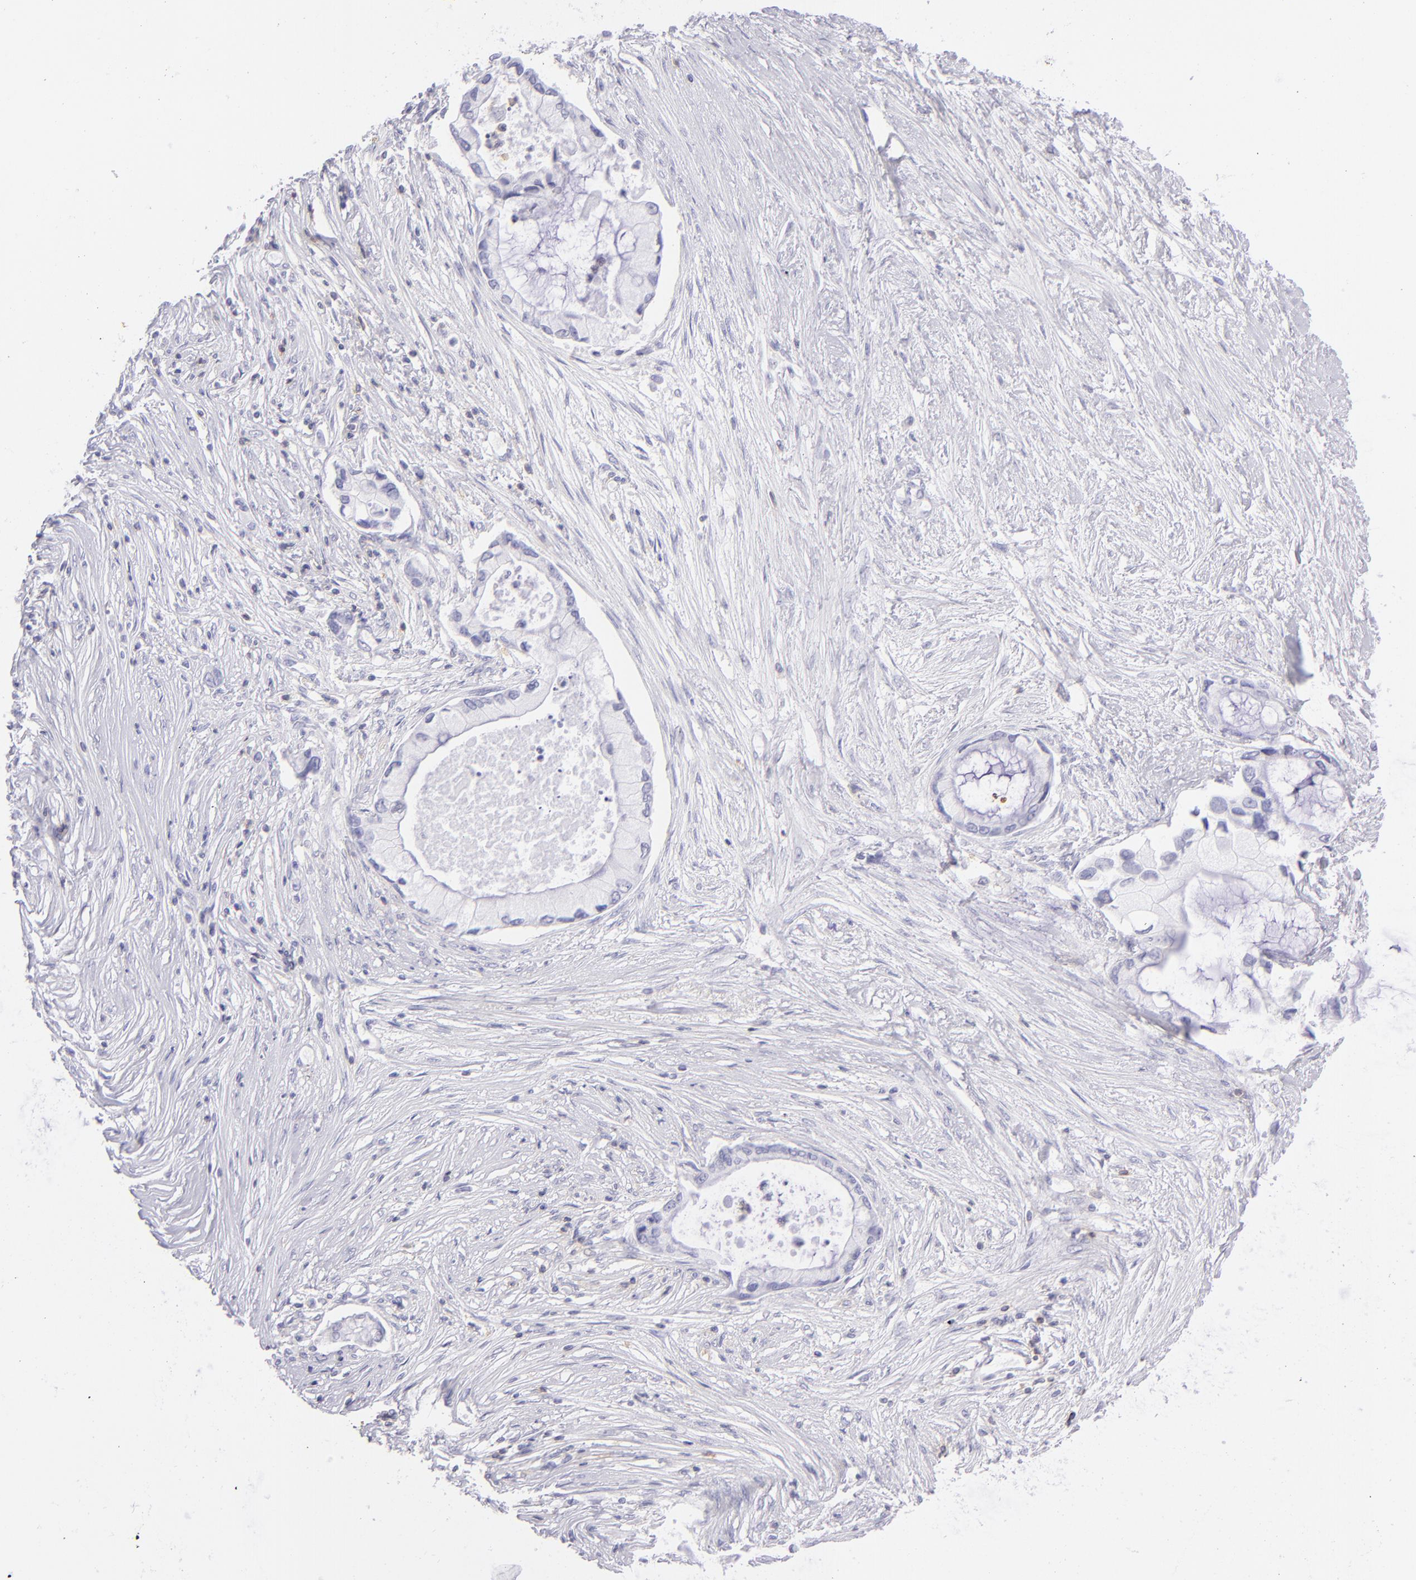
{"staining": {"intensity": "negative", "quantity": "none", "location": "none"}, "tissue": "pancreatic cancer", "cell_type": "Tumor cells", "image_type": "cancer", "snomed": [{"axis": "morphology", "description": "Adenocarcinoma, NOS"}, {"axis": "topography", "description": "Pancreas"}], "caption": "High power microscopy micrograph of an IHC histopathology image of pancreatic cancer (adenocarcinoma), revealing no significant expression in tumor cells.", "gene": "CD69", "patient": {"sex": "female", "age": 59}}